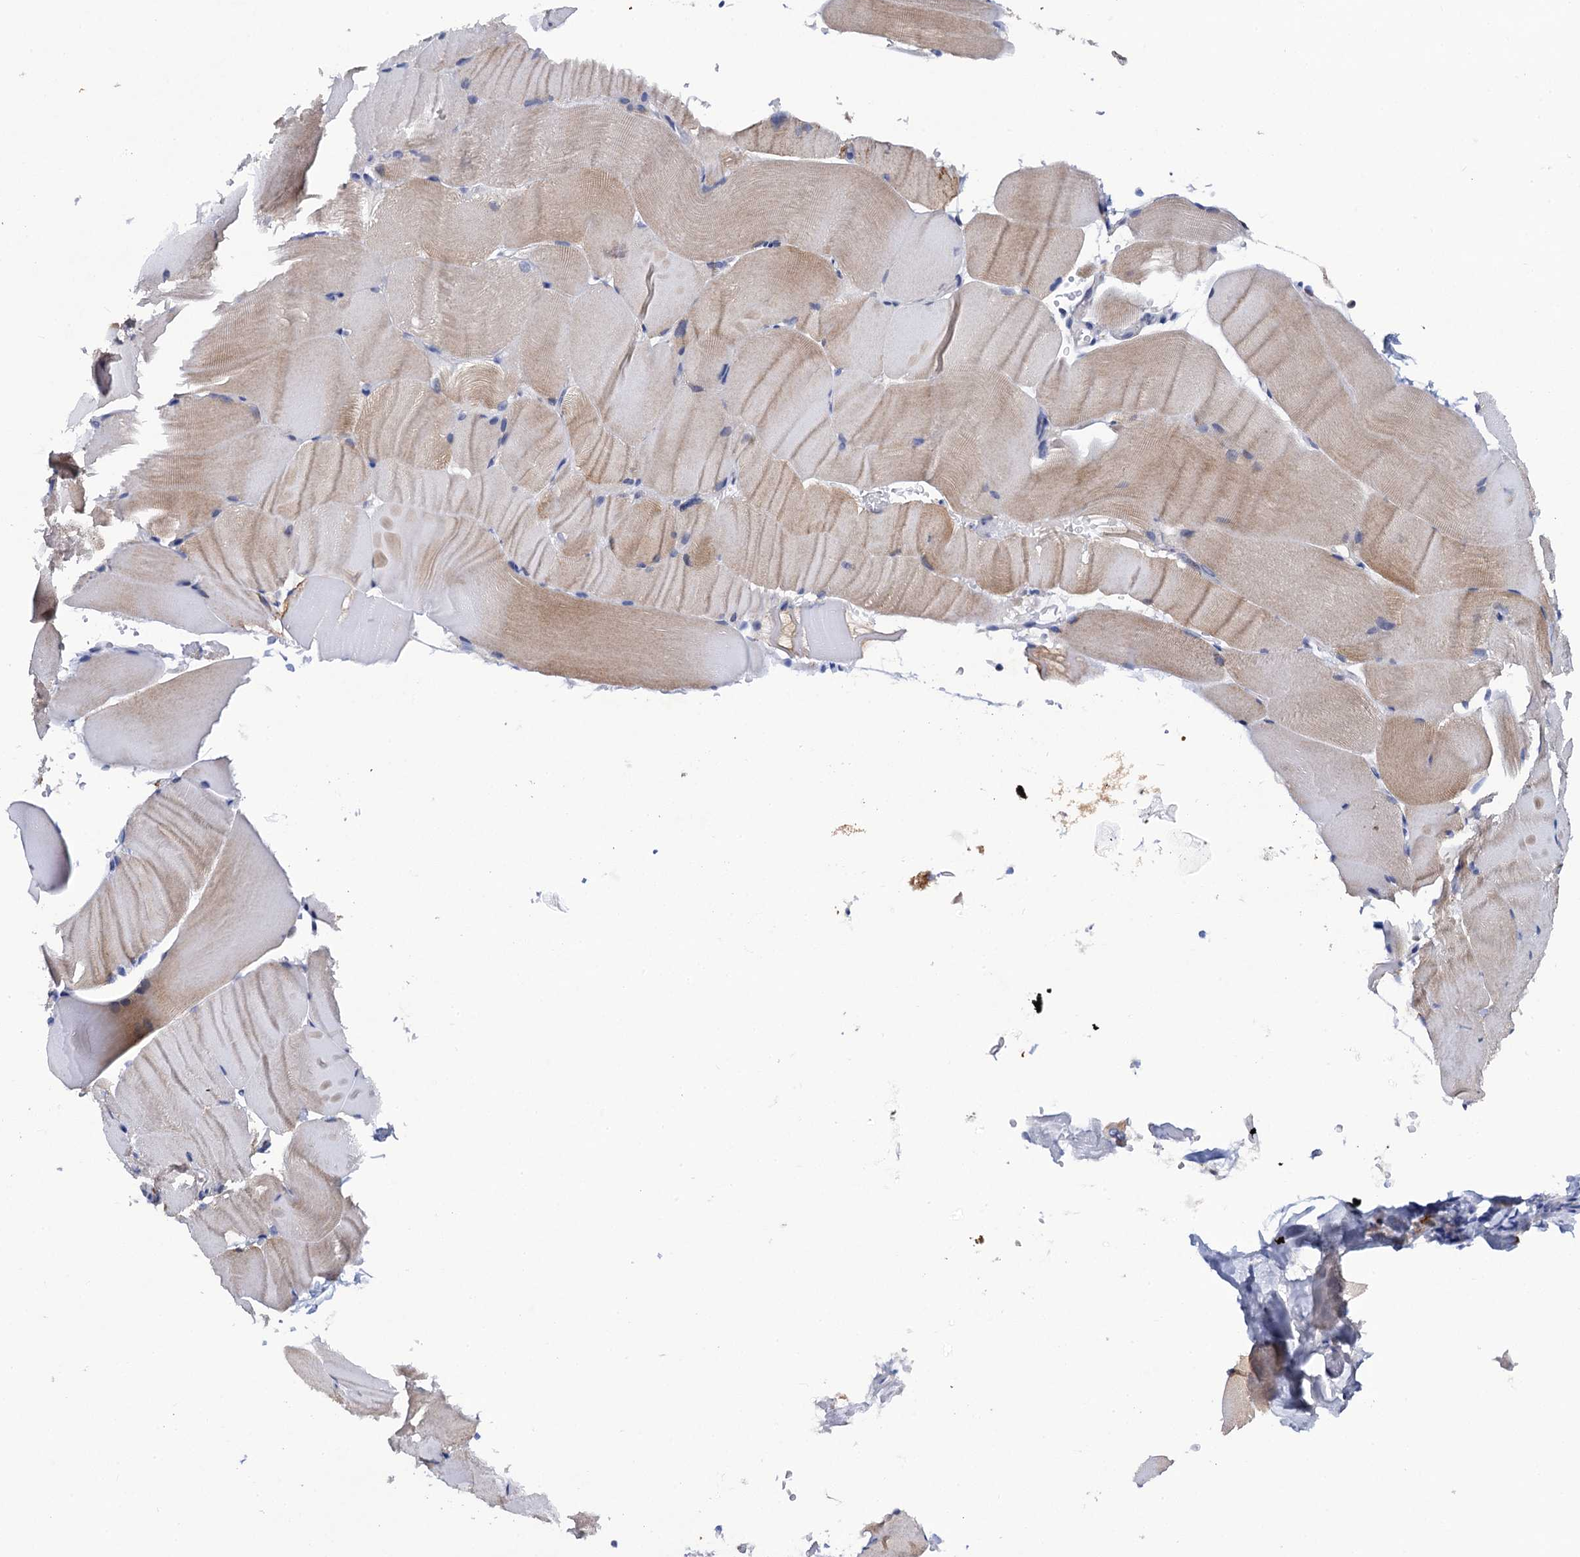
{"staining": {"intensity": "weak", "quantity": "<25%", "location": "cytoplasmic/membranous"}, "tissue": "skeletal muscle", "cell_type": "Myocytes", "image_type": "normal", "snomed": [{"axis": "morphology", "description": "Normal tissue, NOS"}, {"axis": "topography", "description": "Skeletal muscle"}, {"axis": "topography", "description": "Parathyroid gland"}], "caption": "Immunohistochemistry of normal skeletal muscle shows no expression in myocytes. (Brightfield microscopy of DAB immunohistochemistry (IHC) at high magnification).", "gene": "PTCD3", "patient": {"sex": "female", "age": 37}}